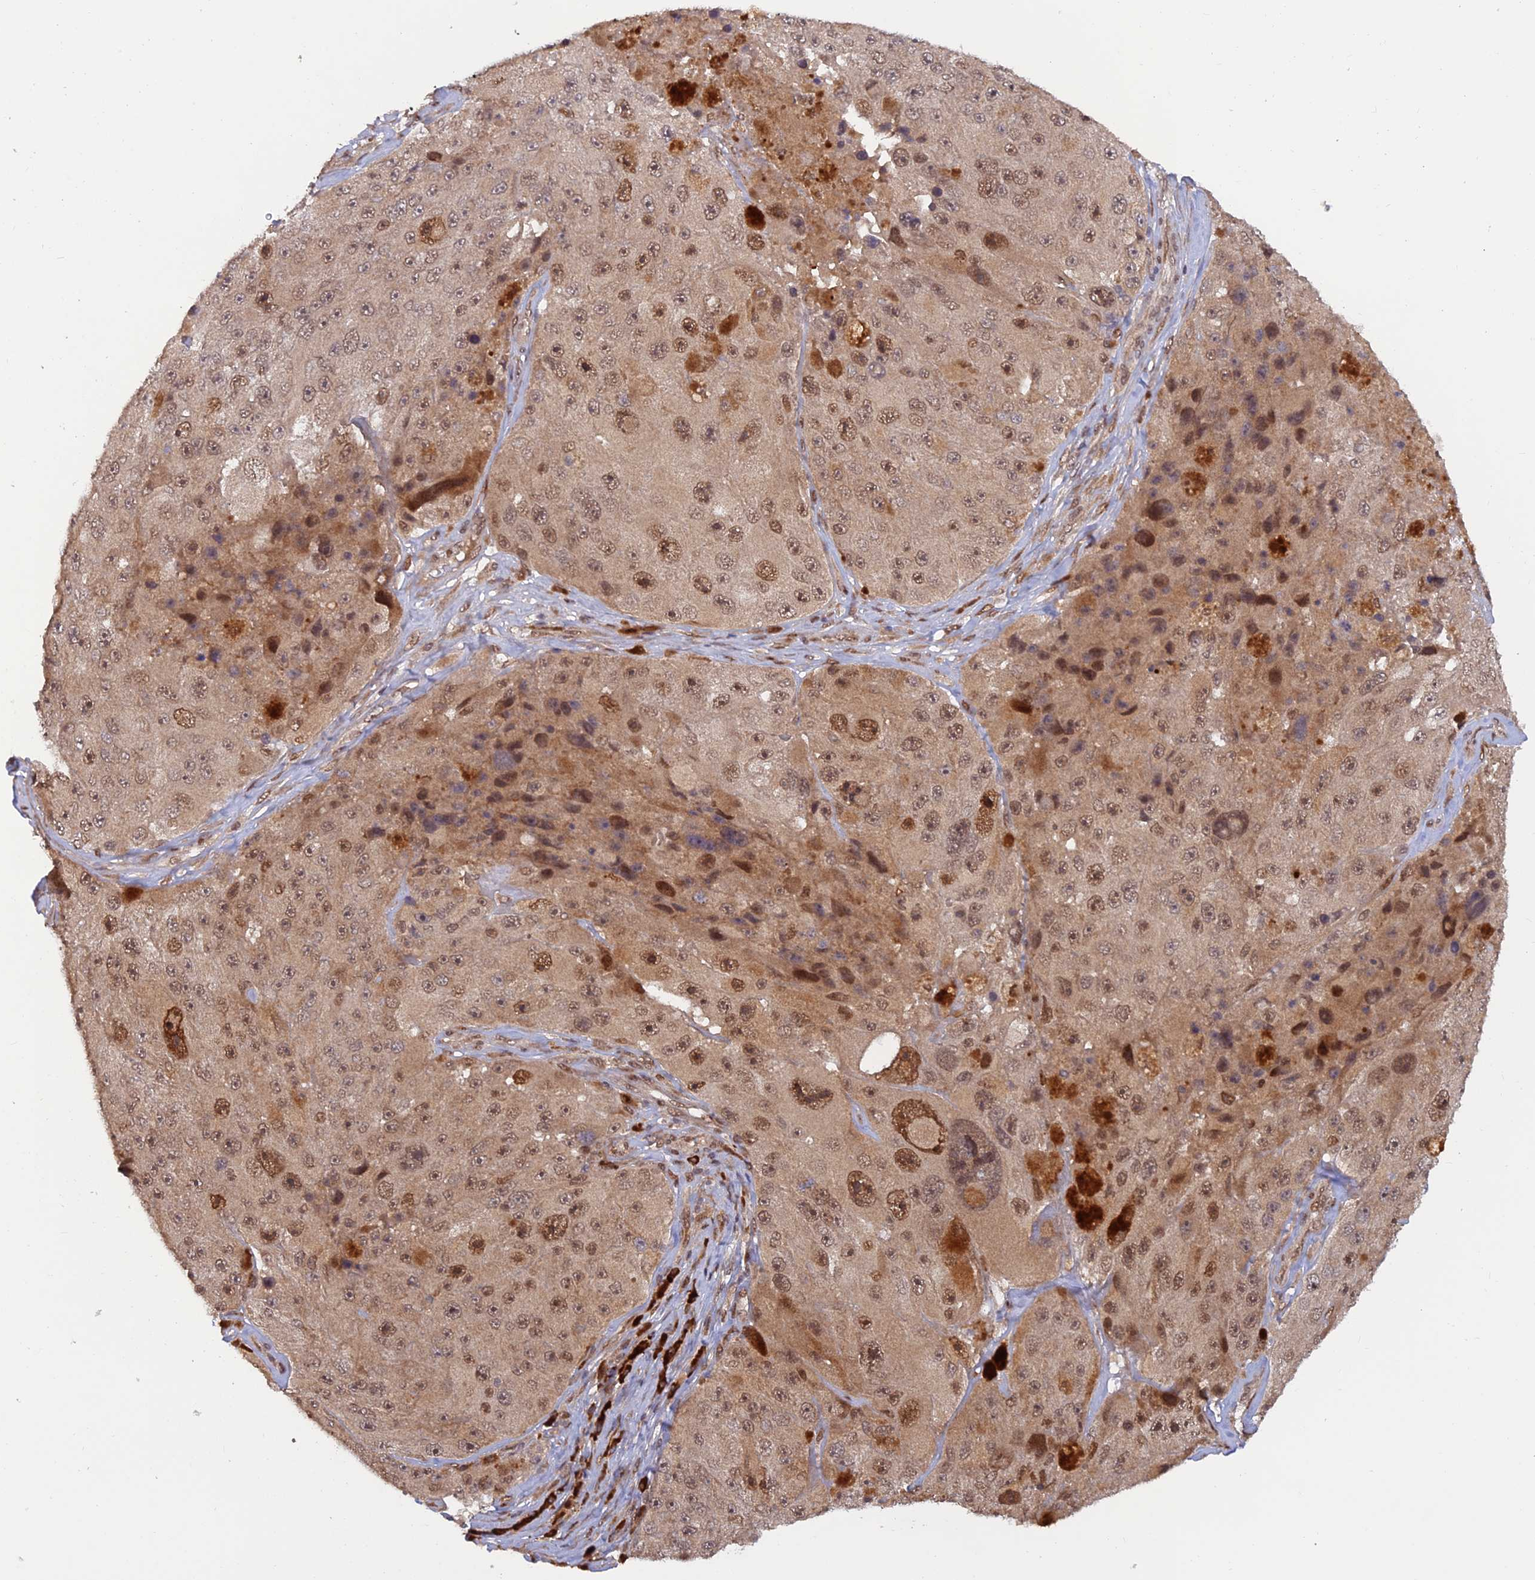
{"staining": {"intensity": "moderate", "quantity": ">75%", "location": "cytoplasmic/membranous,nuclear"}, "tissue": "melanoma", "cell_type": "Tumor cells", "image_type": "cancer", "snomed": [{"axis": "morphology", "description": "Malignant melanoma, Metastatic site"}, {"axis": "topography", "description": "Lymph node"}], "caption": "A brown stain shows moderate cytoplasmic/membranous and nuclear expression of a protein in melanoma tumor cells.", "gene": "ZNF565", "patient": {"sex": "male", "age": 62}}